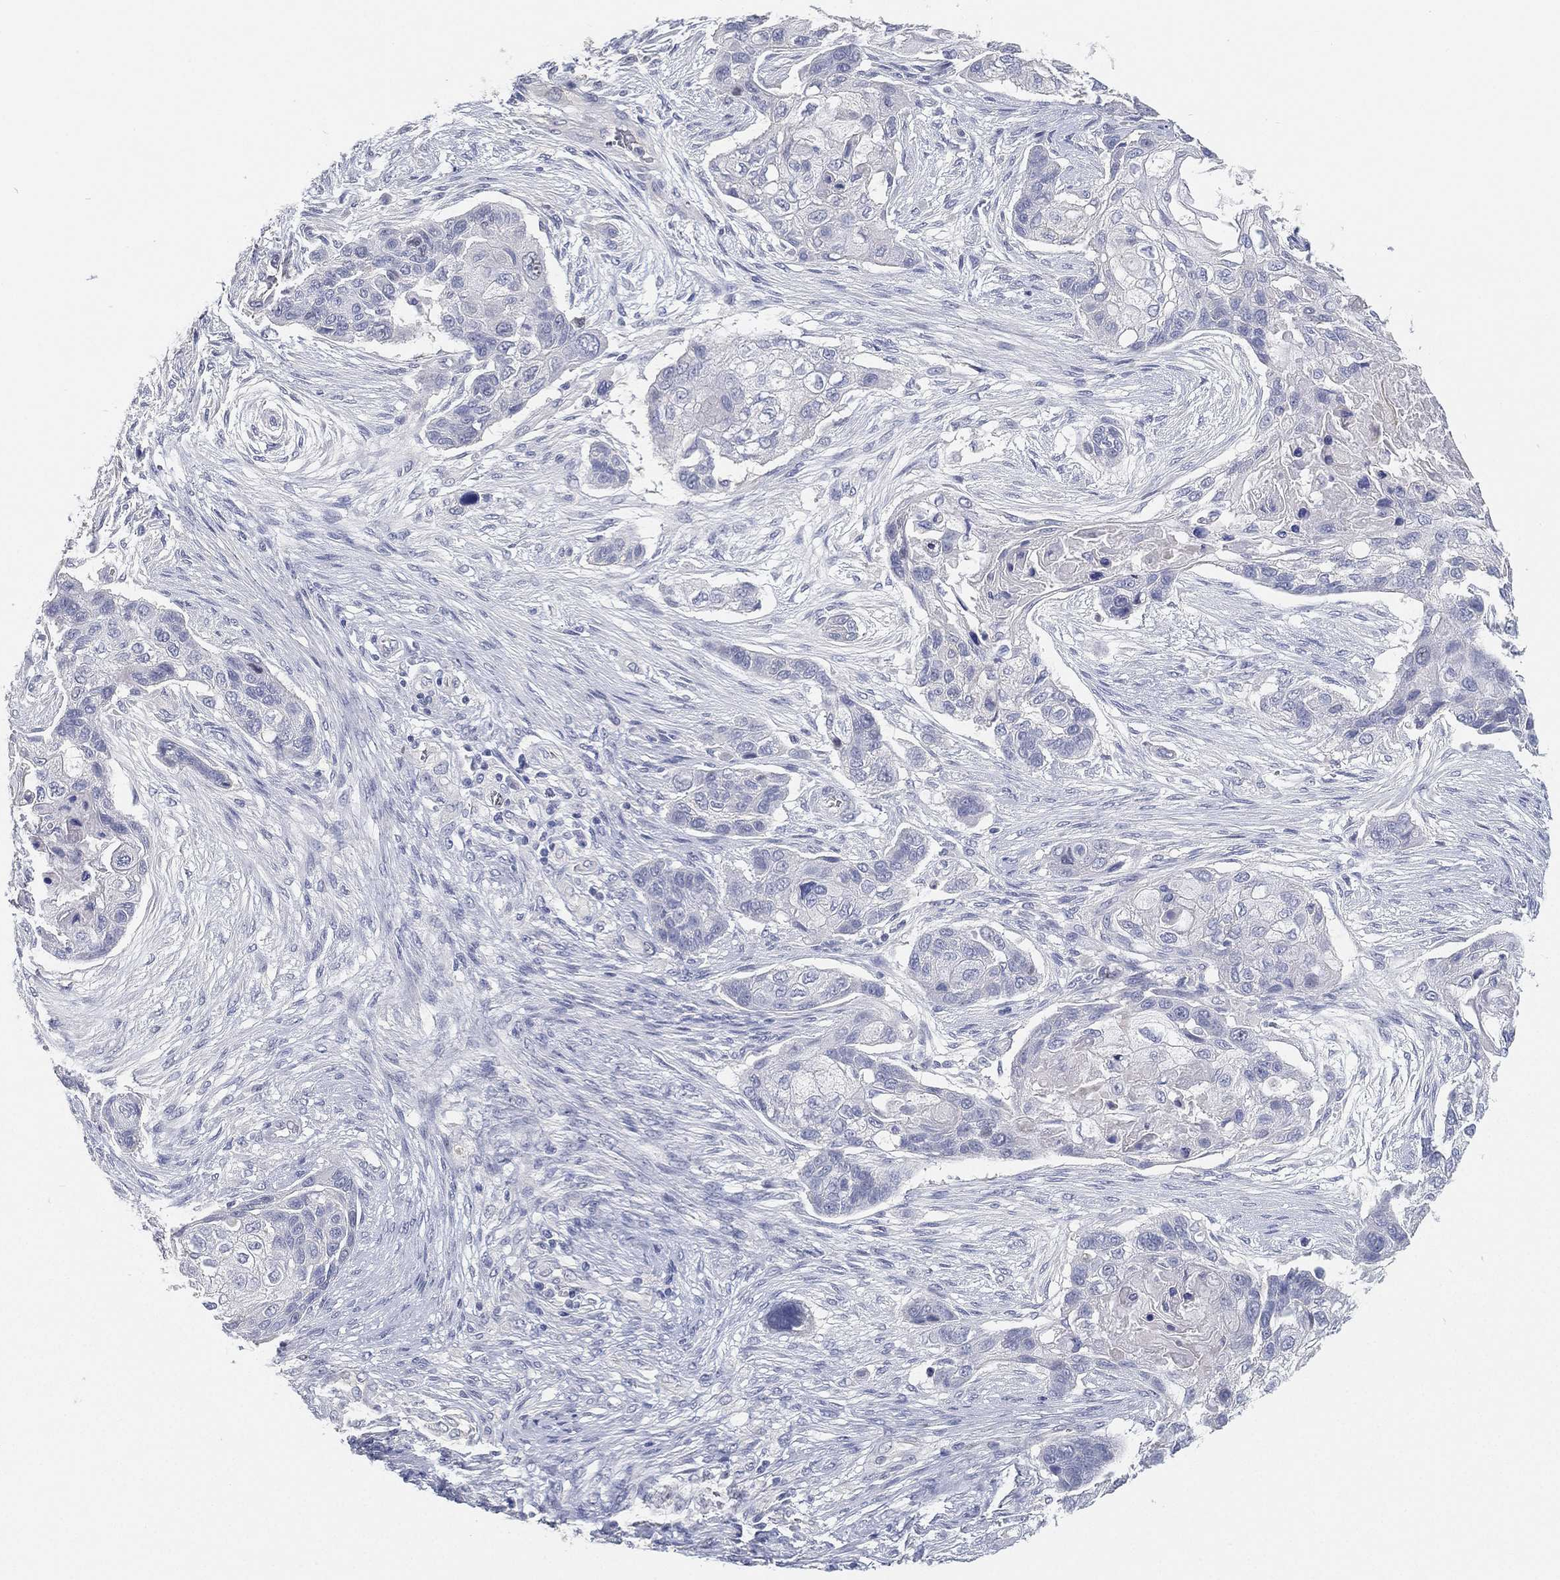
{"staining": {"intensity": "negative", "quantity": "none", "location": "none"}, "tissue": "lung cancer", "cell_type": "Tumor cells", "image_type": "cancer", "snomed": [{"axis": "morphology", "description": "Squamous cell carcinoma, NOS"}, {"axis": "topography", "description": "Lung"}], "caption": "Immunohistochemistry photomicrograph of human lung cancer stained for a protein (brown), which shows no expression in tumor cells.", "gene": "FAM187B", "patient": {"sex": "male", "age": 69}}